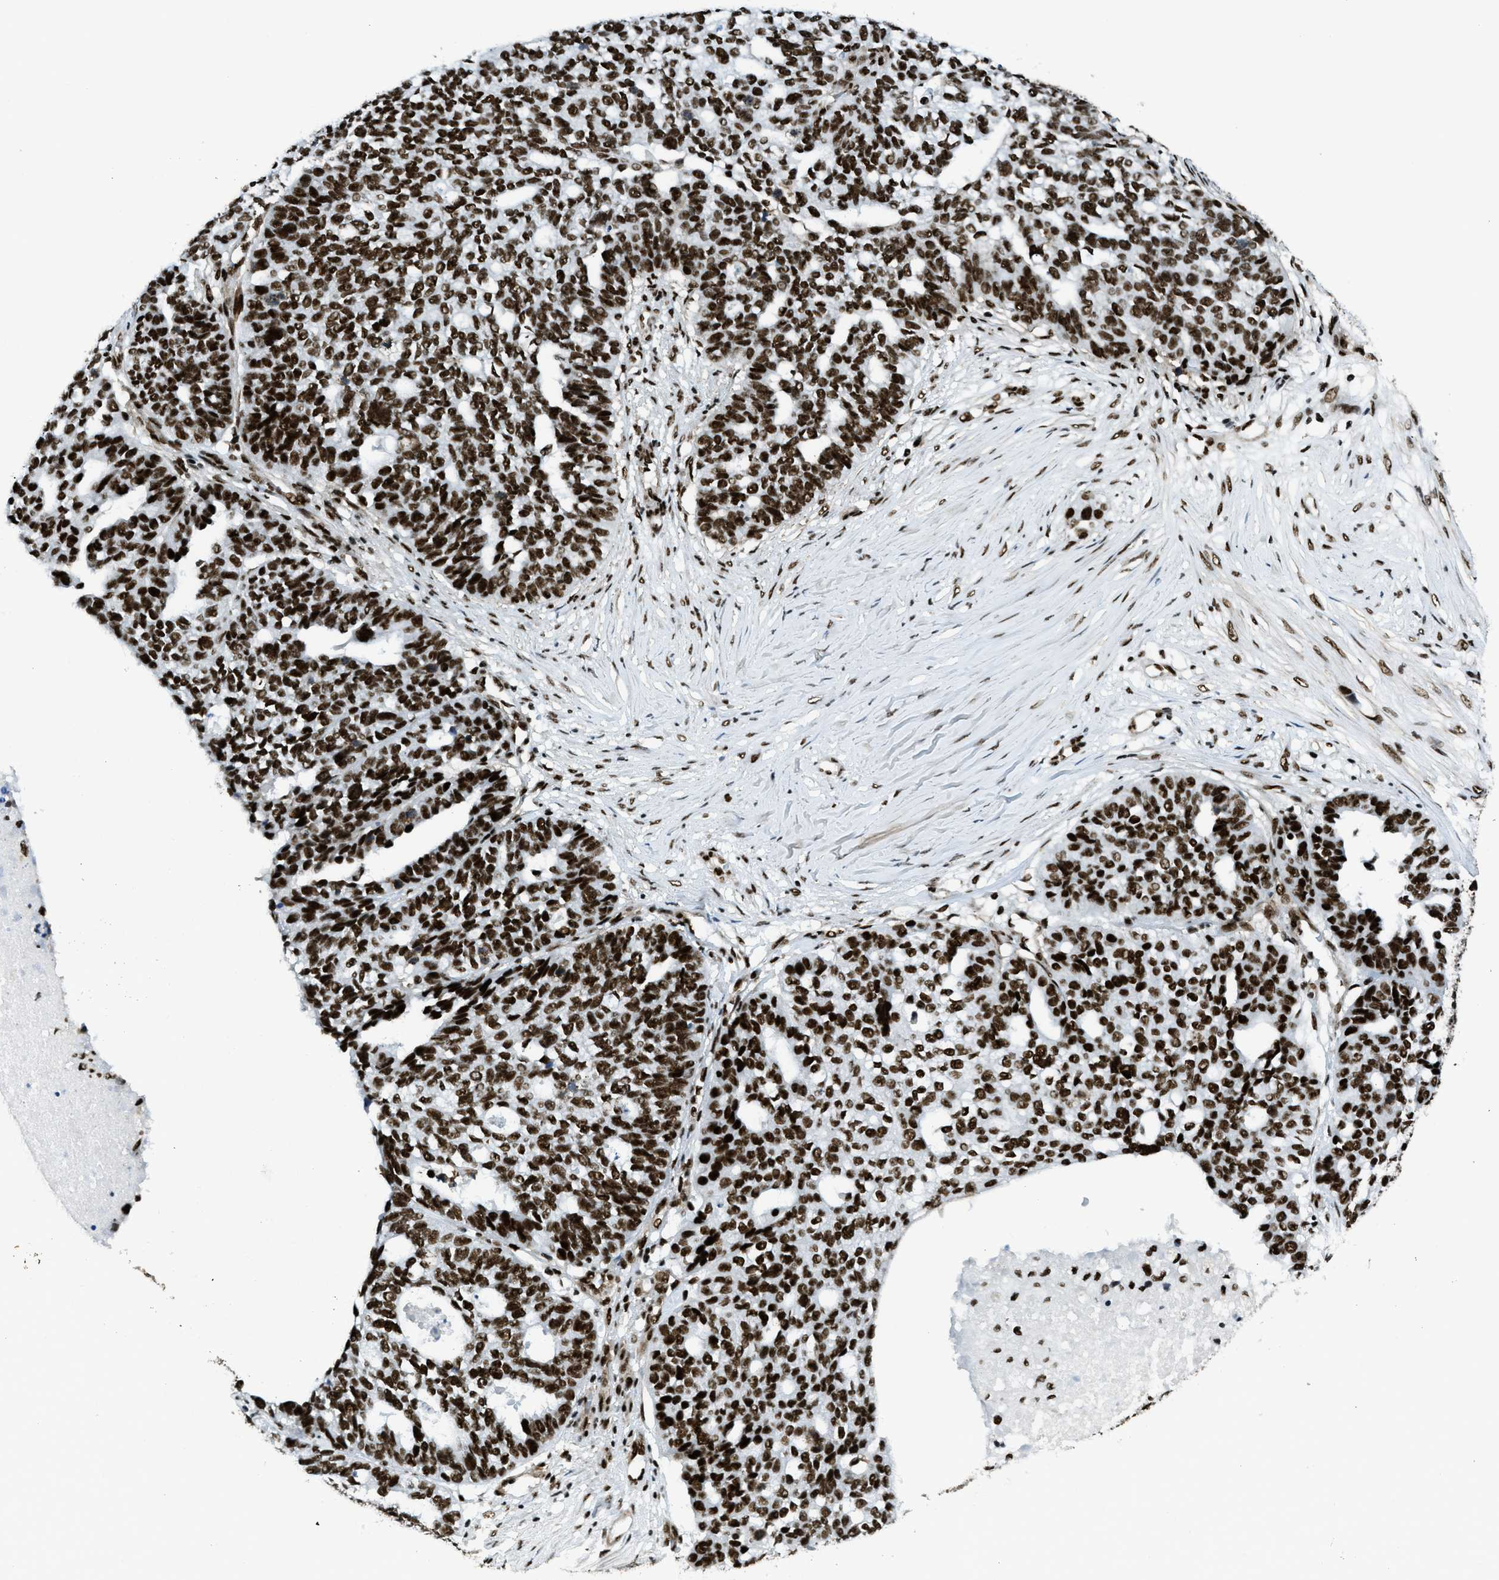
{"staining": {"intensity": "strong", "quantity": ">75%", "location": "nuclear"}, "tissue": "ovarian cancer", "cell_type": "Tumor cells", "image_type": "cancer", "snomed": [{"axis": "morphology", "description": "Cystadenocarcinoma, serous, NOS"}, {"axis": "topography", "description": "Ovary"}], "caption": "Protein staining displays strong nuclear expression in about >75% of tumor cells in ovarian cancer (serous cystadenocarcinoma).", "gene": "ZNF207", "patient": {"sex": "female", "age": 59}}